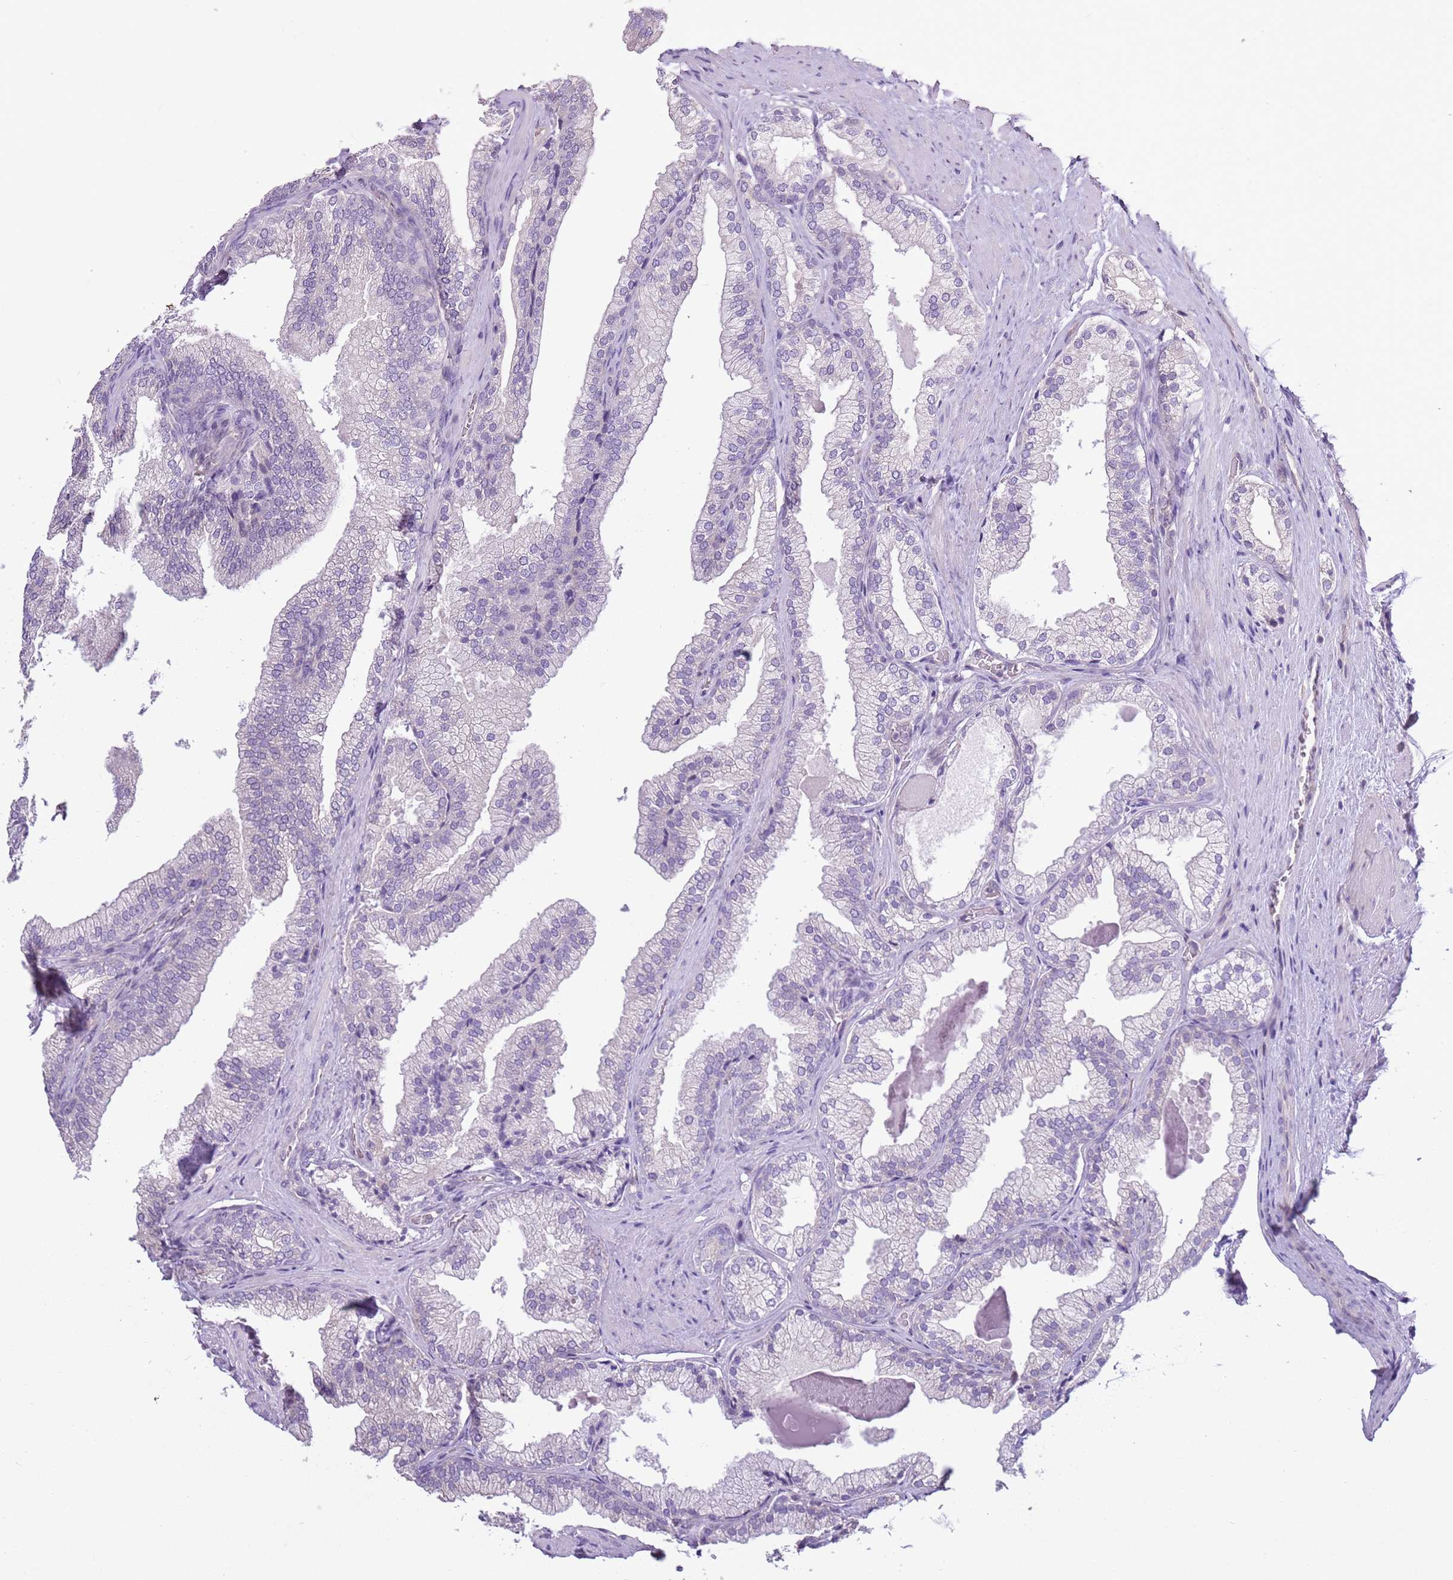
{"staining": {"intensity": "negative", "quantity": "none", "location": "none"}, "tissue": "prostate", "cell_type": "Glandular cells", "image_type": "normal", "snomed": [{"axis": "morphology", "description": "Normal tissue, NOS"}, {"axis": "topography", "description": "Prostate"}], "caption": "DAB (3,3'-diaminobenzidine) immunohistochemical staining of unremarkable human prostate shows no significant positivity in glandular cells.", "gene": "CAPN9", "patient": {"sex": "male", "age": 76}}